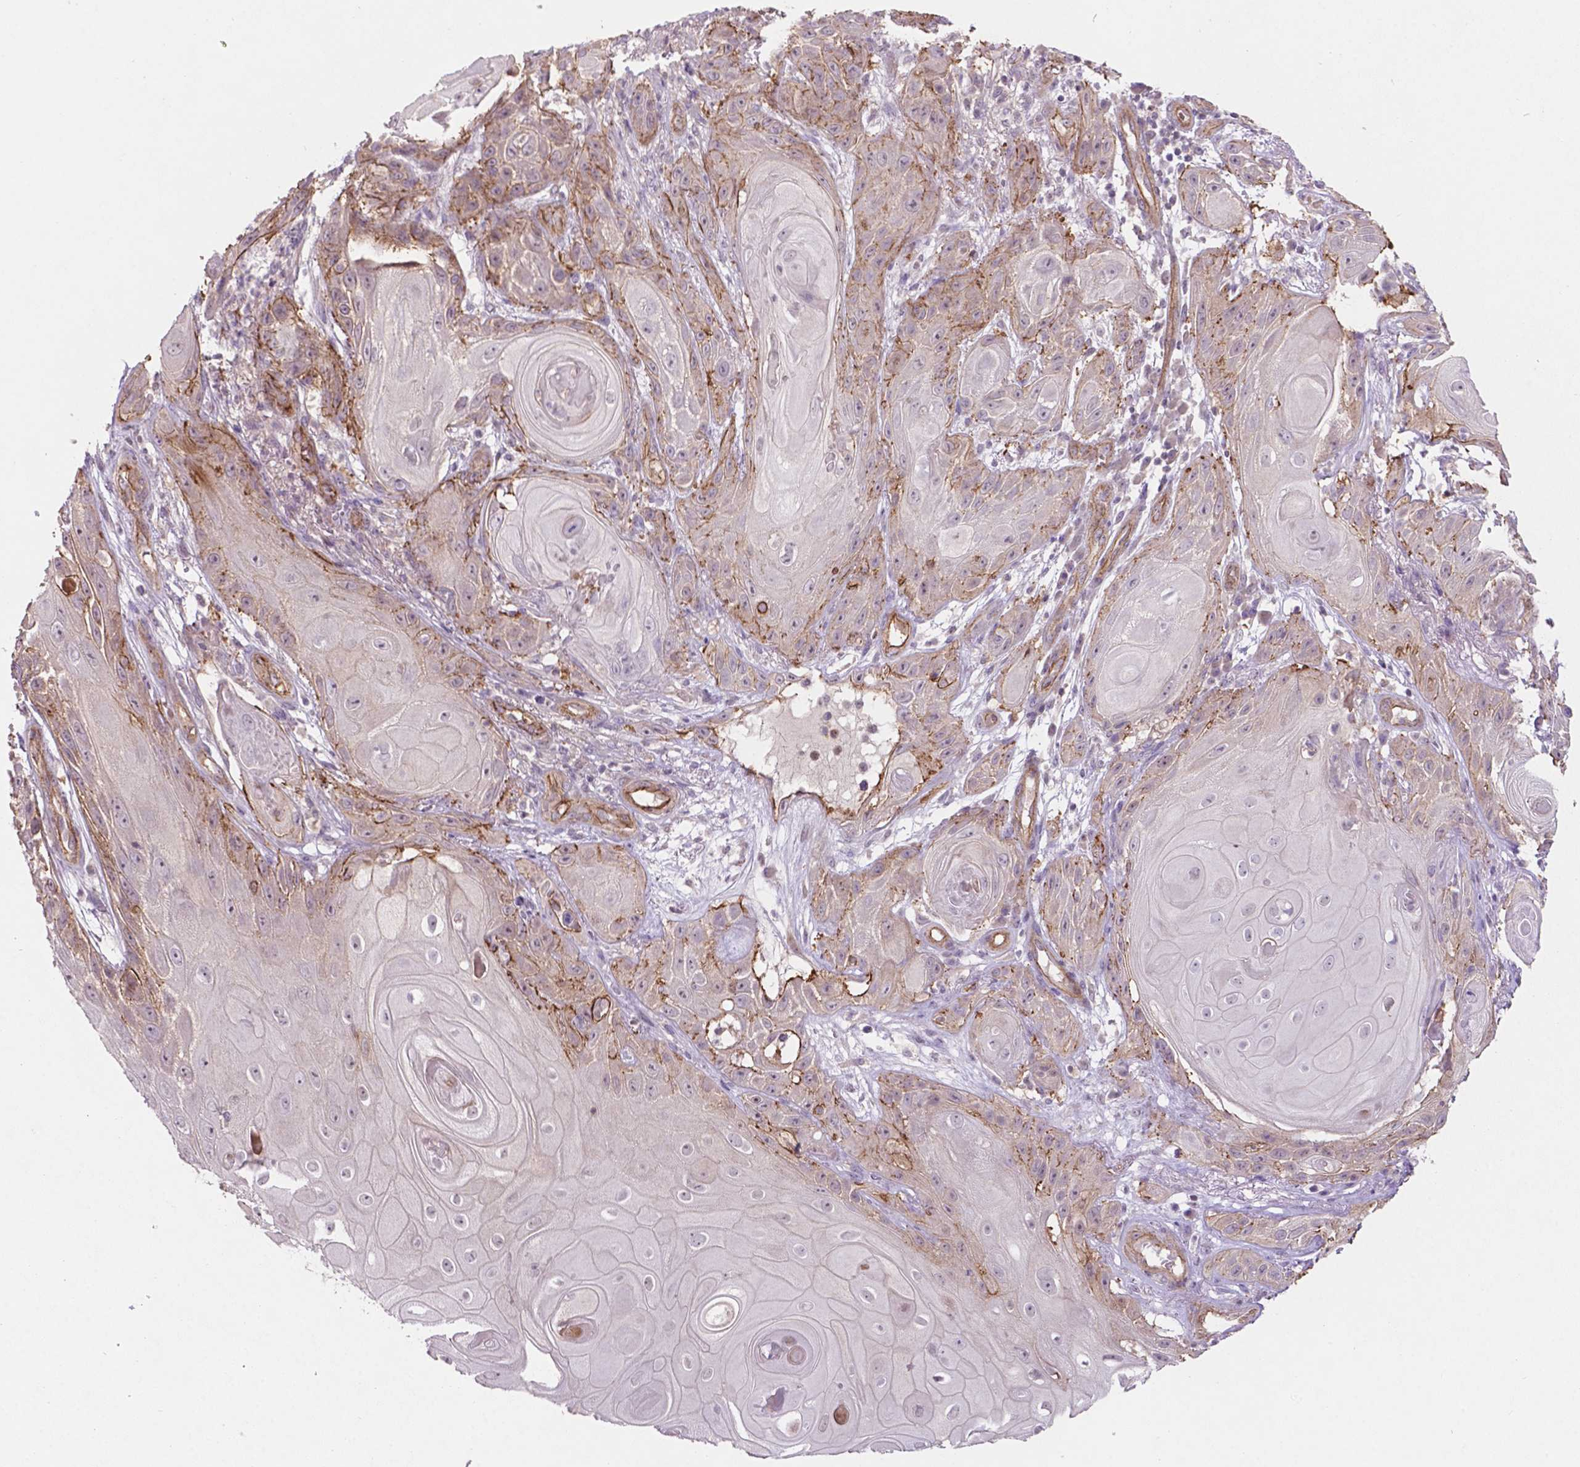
{"staining": {"intensity": "moderate", "quantity": "<25%", "location": "cytoplasmic/membranous"}, "tissue": "skin cancer", "cell_type": "Tumor cells", "image_type": "cancer", "snomed": [{"axis": "morphology", "description": "Squamous cell carcinoma, NOS"}, {"axis": "topography", "description": "Skin"}], "caption": "A low amount of moderate cytoplasmic/membranous positivity is seen in approximately <25% of tumor cells in skin cancer (squamous cell carcinoma) tissue.", "gene": "ARL5C", "patient": {"sex": "male", "age": 62}}